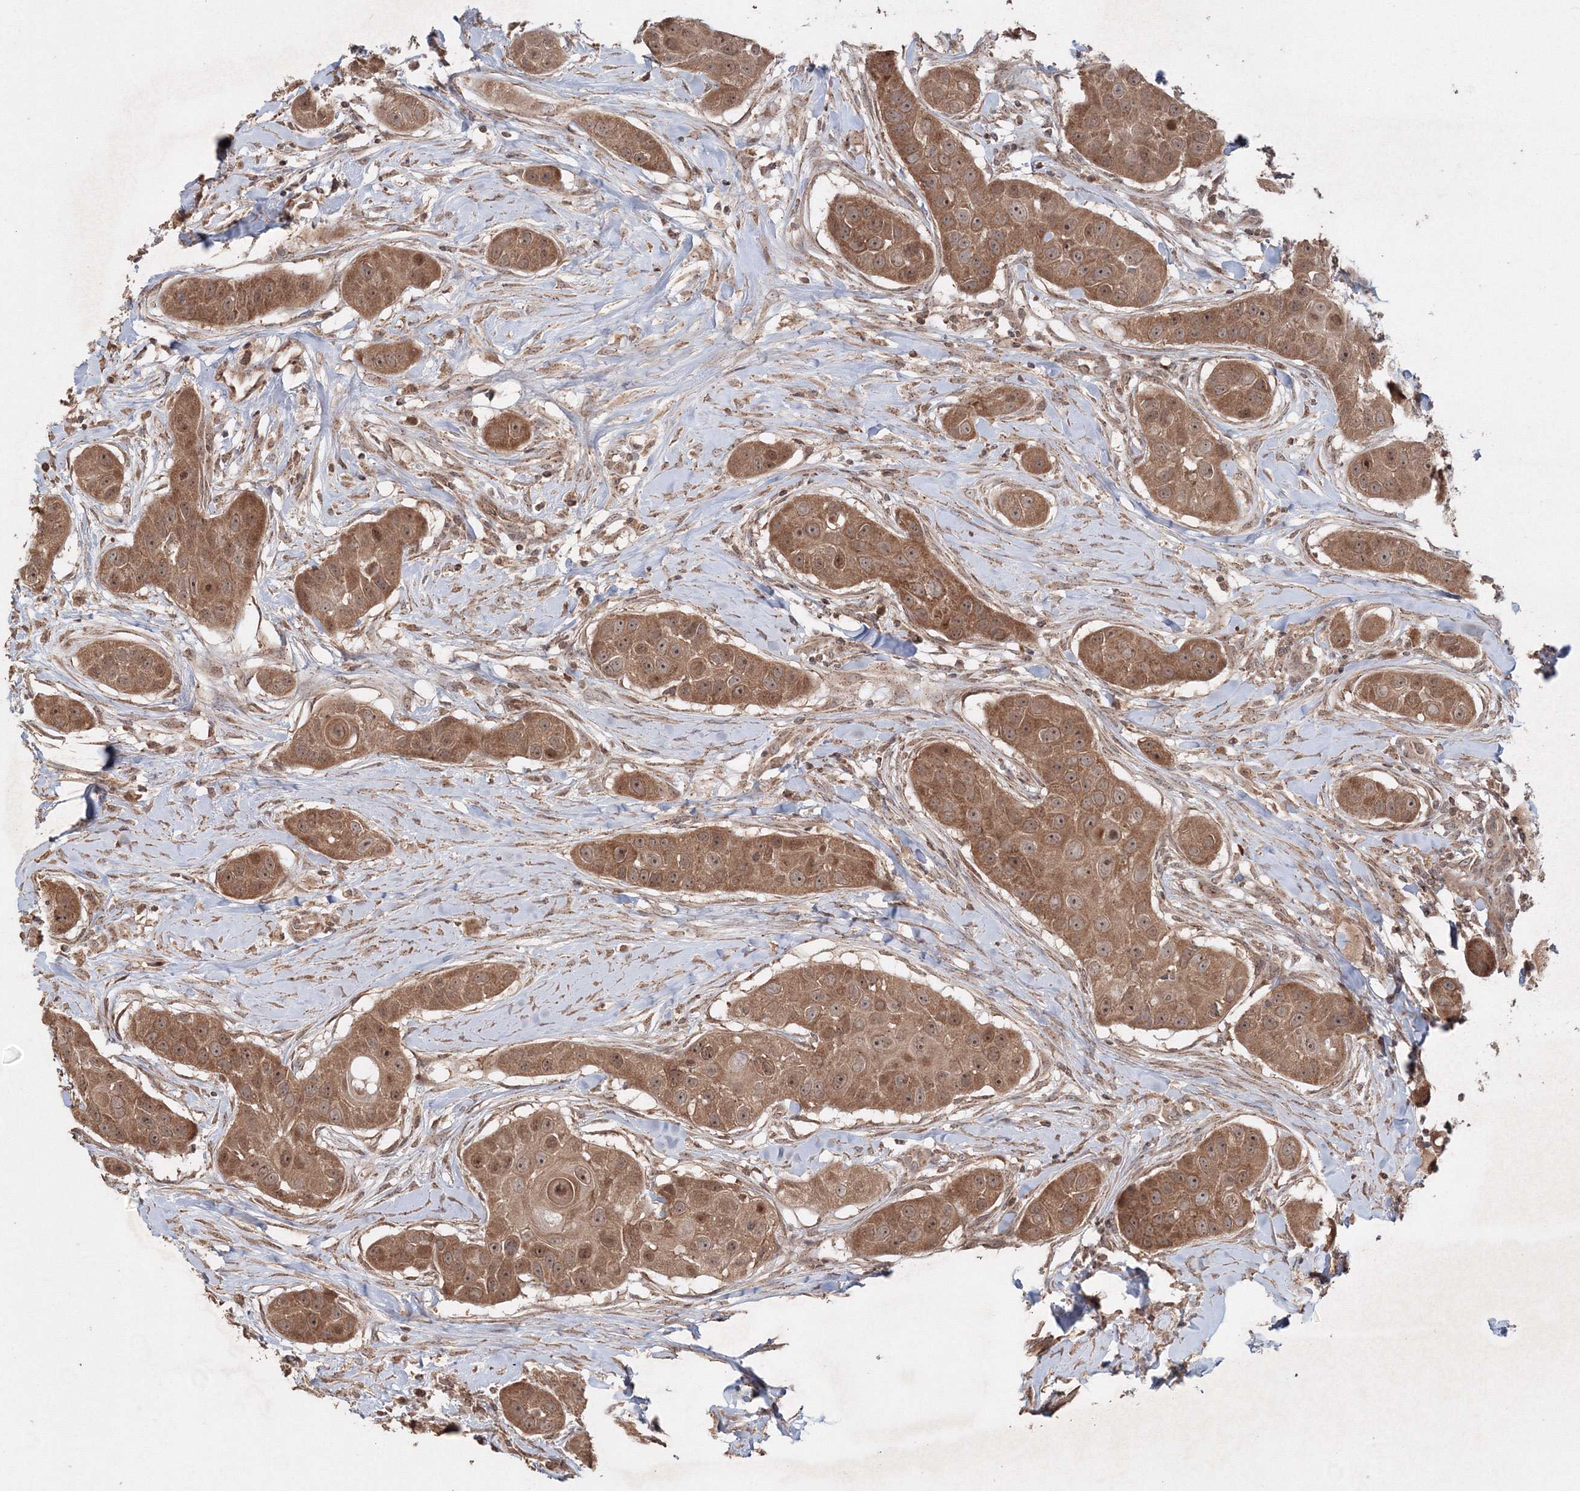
{"staining": {"intensity": "moderate", "quantity": ">75%", "location": "cytoplasmic/membranous,nuclear"}, "tissue": "head and neck cancer", "cell_type": "Tumor cells", "image_type": "cancer", "snomed": [{"axis": "morphology", "description": "Normal tissue, NOS"}, {"axis": "morphology", "description": "Squamous cell carcinoma, NOS"}, {"axis": "topography", "description": "Skeletal muscle"}, {"axis": "topography", "description": "Head-Neck"}], "caption": "IHC photomicrograph of squamous cell carcinoma (head and neck) stained for a protein (brown), which displays medium levels of moderate cytoplasmic/membranous and nuclear staining in about >75% of tumor cells.", "gene": "ANAPC16", "patient": {"sex": "male", "age": 51}}